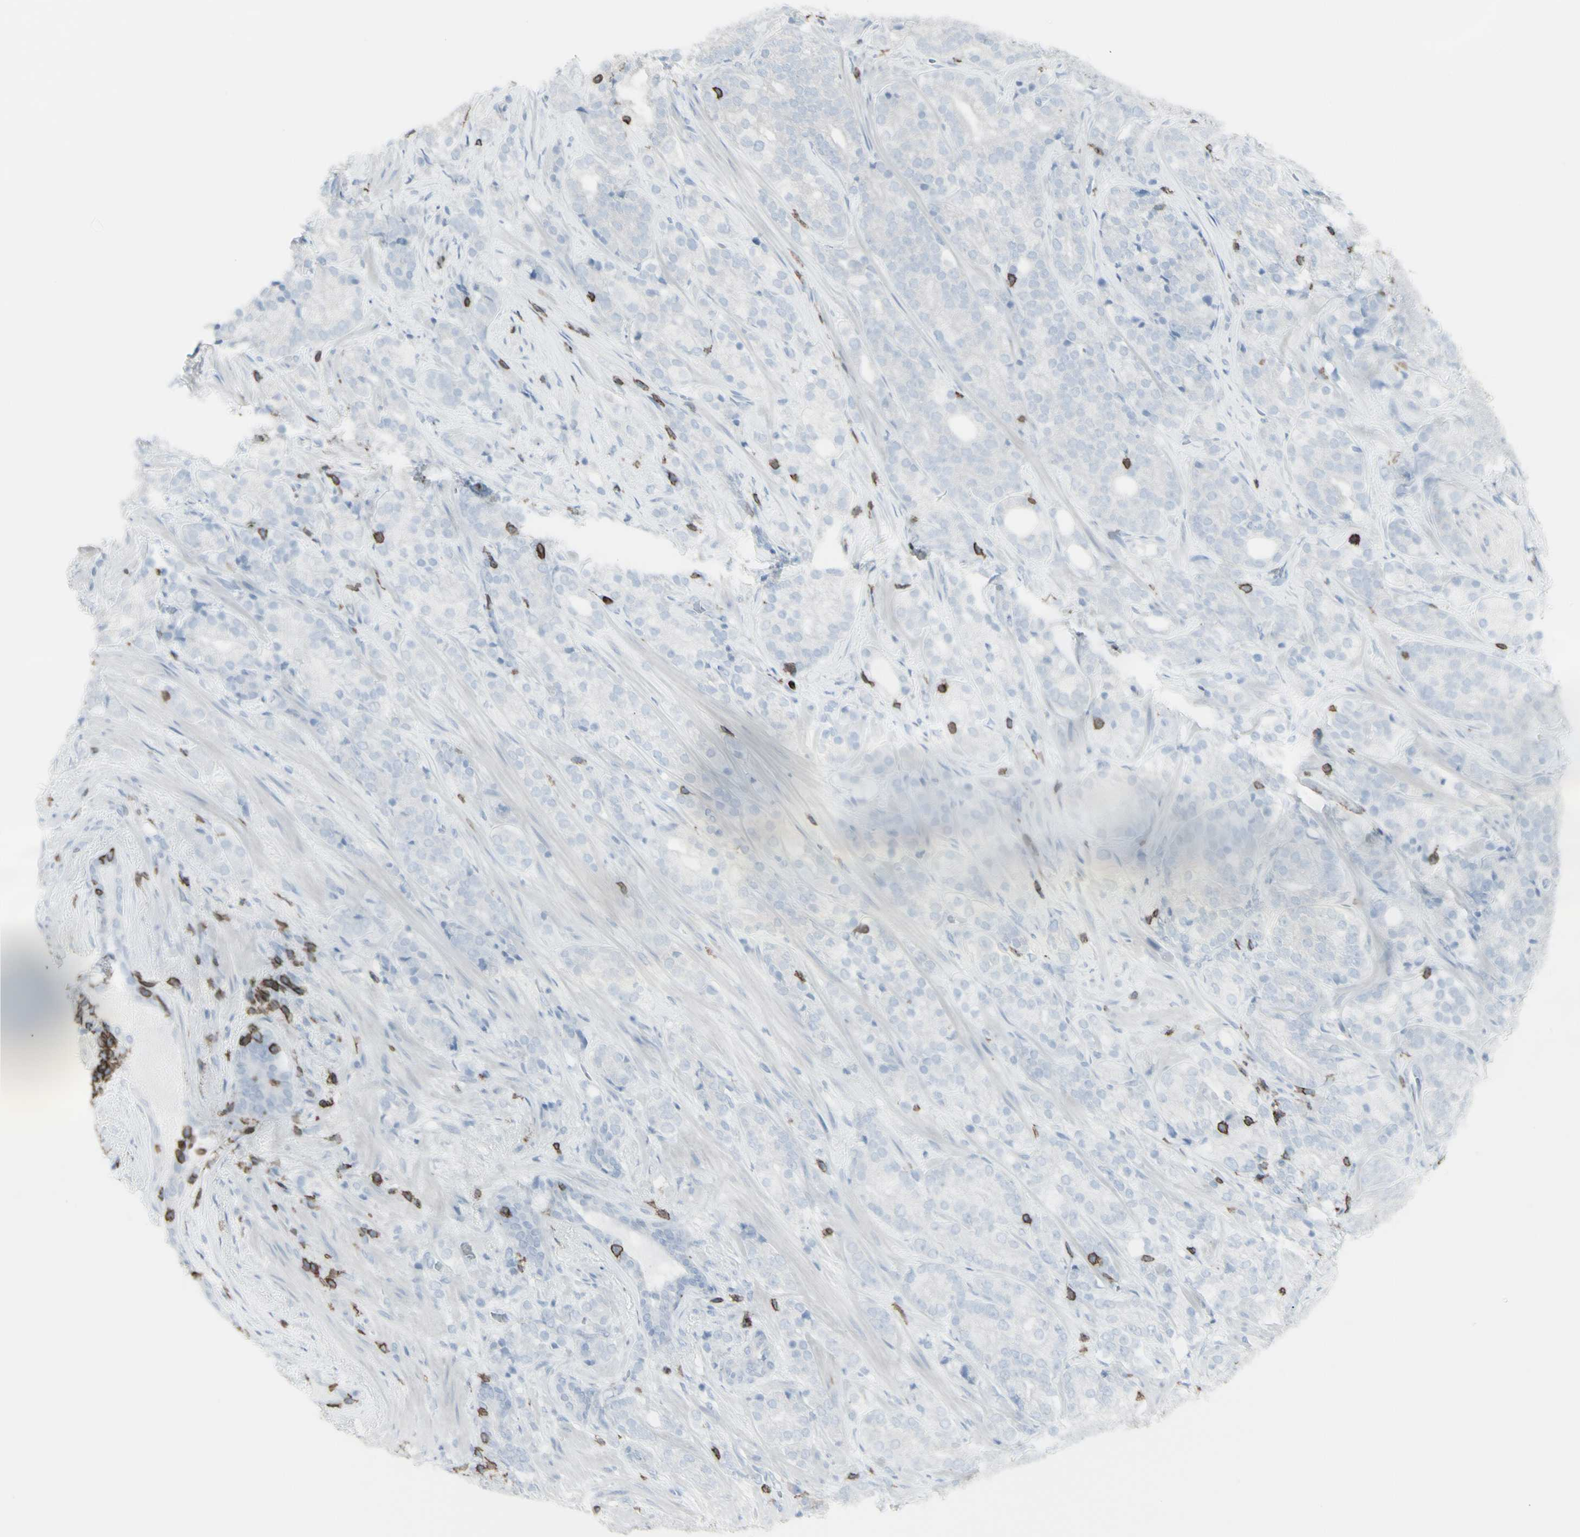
{"staining": {"intensity": "negative", "quantity": "none", "location": "none"}, "tissue": "prostate cancer", "cell_type": "Tumor cells", "image_type": "cancer", "snomed": [{"axis": "morphology", "description": "Adenocarcinoma, High grade"}, {"axis": "topography", "description": "Prostate"}], "caption": "Tumor cells are negative for brown protein staining in prostate high-grade adenocarcinoma.", "gene": "CD247", "patient": {"sex": "male", "age": 71}}